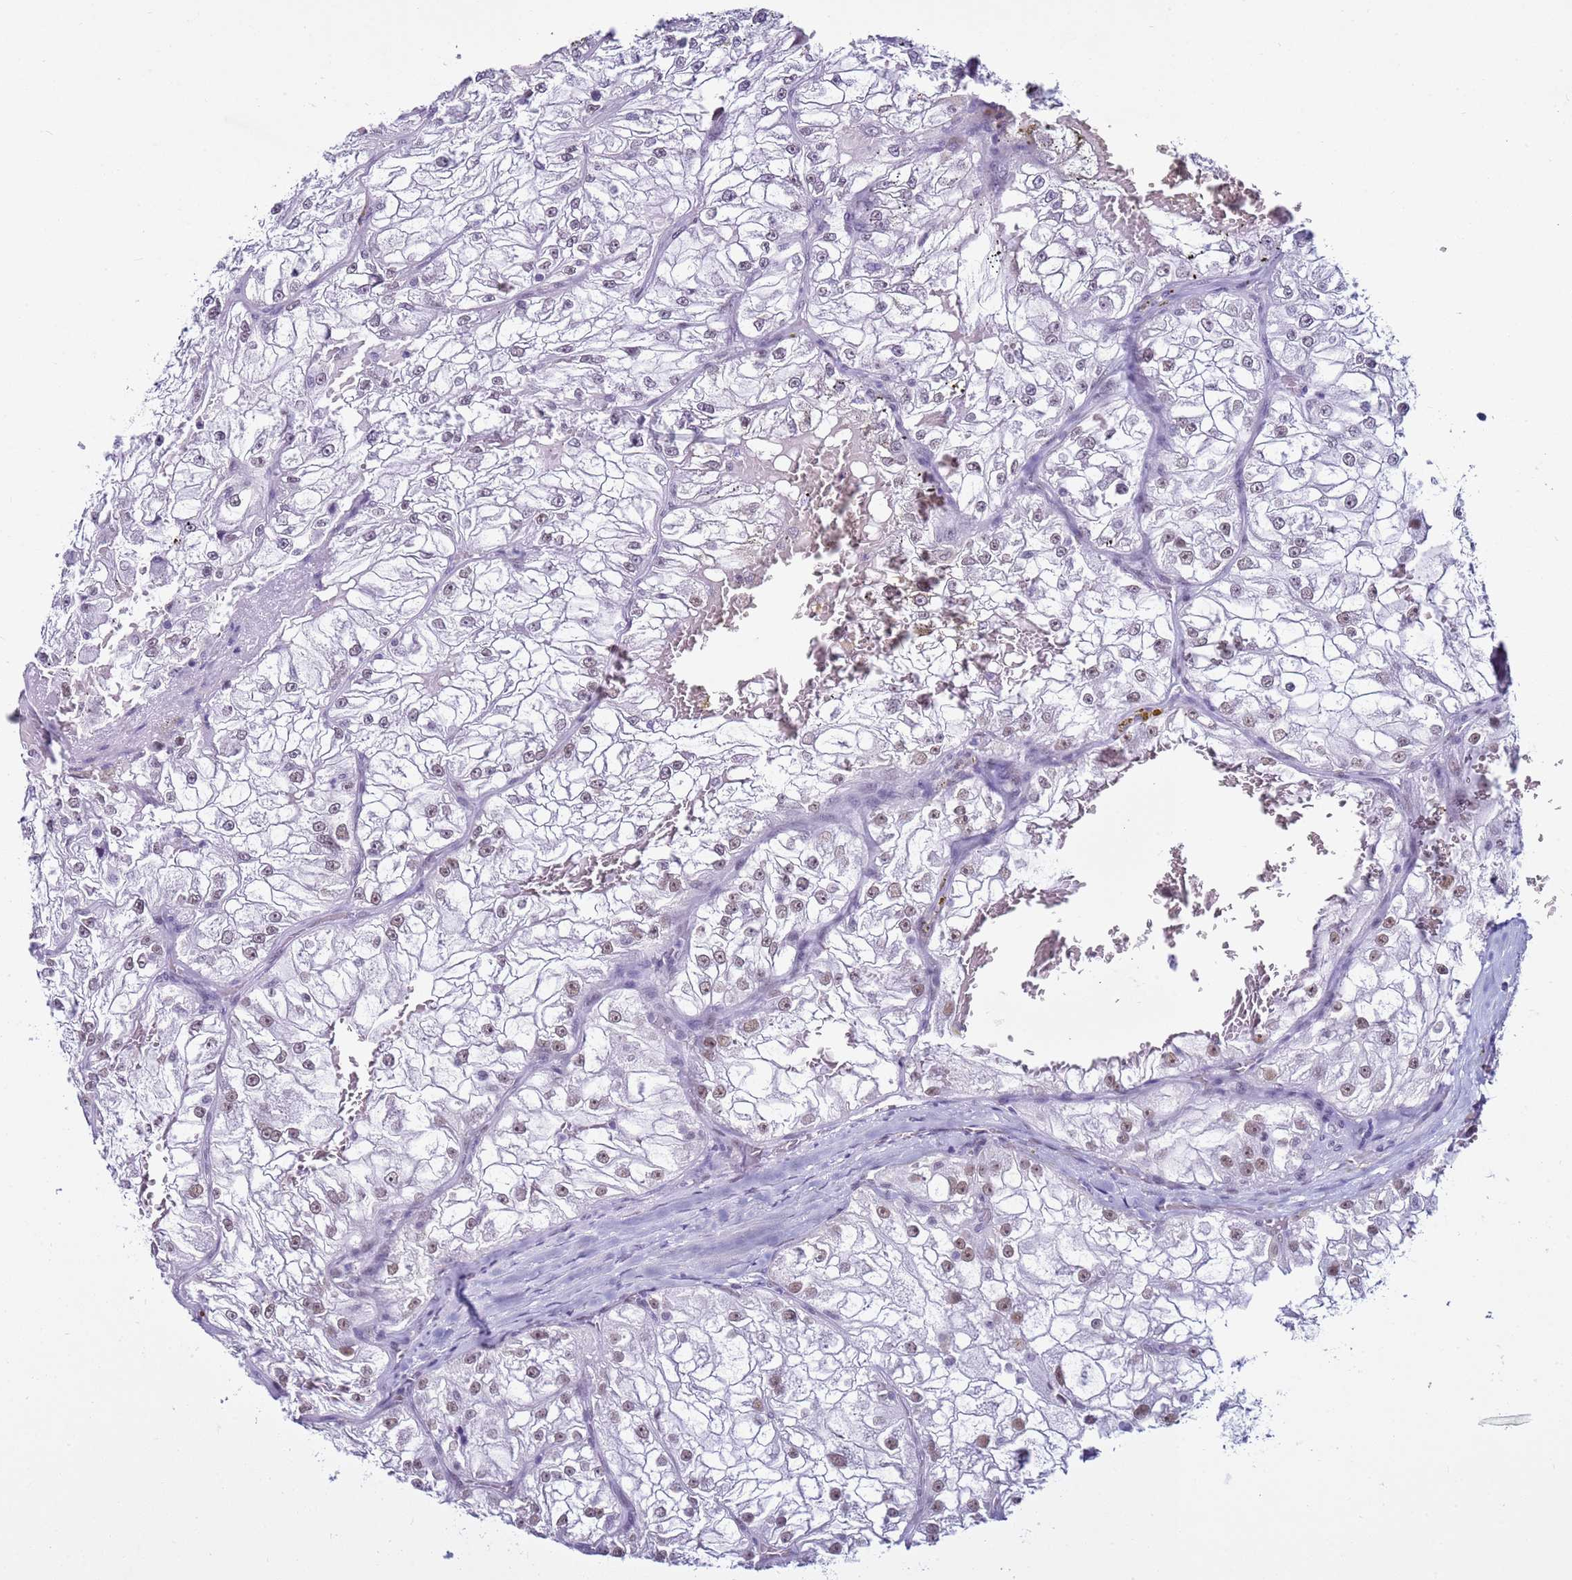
{"staining": {"intensity": "weak", "quantity": "25%-75%", "location": "nuclear"}, "tissue": "renal cancer", "cell_type": "Tumor cells", "image_type": "cancer", "snomed": [{"axis": "morphology", "description": "Adenocarcinoma, NOS"}, {"axis": "topography", "description": "Kidney"}], "caption": "DAB (3,3'-diaminobenzidine) immunohistochemical staining of human renal adenocarcinoma shows weak nuclear protein expression in approximately 25%-75% of tumor cells. Immunohistochemistry (ihc) stains the protein in brown and the nuclei are stained blue.", "gene": "DHX15", "patient": {"sex": "female", "age": 72}}